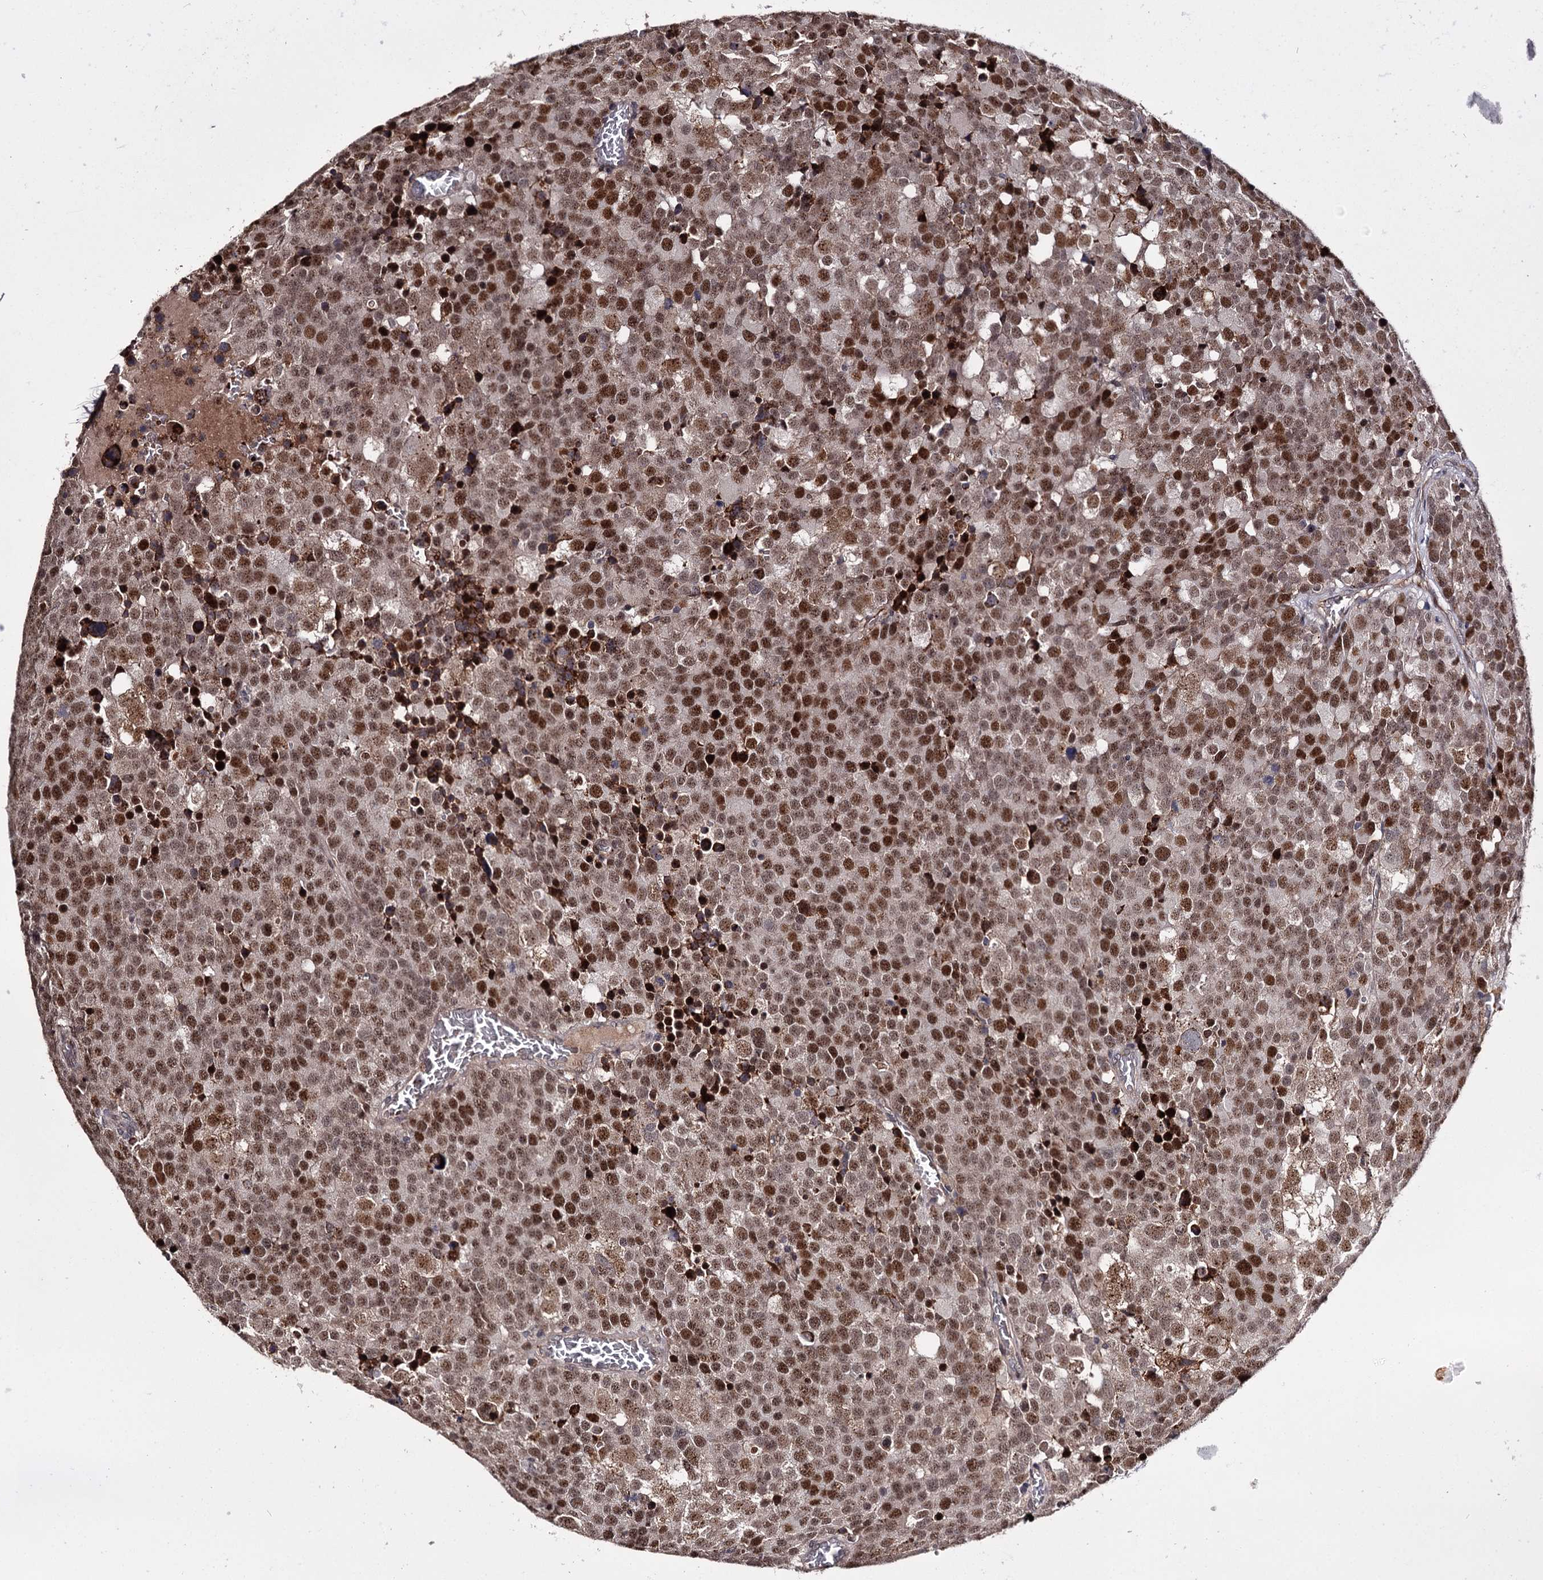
{"staining": {"intensity": "moderate", "quantity": ">75%", "location": "nuclear"}, "tissue": "testis cancer", "cell_type": "Tumor cells", "image_type": "cancer", "snomed": [{"axis": "morphology", "description": "Seminoma, NOS"}, {"axis": "topography", "description": "Testis"}], "caption": "Testis cancer stained with immunohistochemistry (IHC) shows moderate nuclear positivity in approximately >75% of tumor cells. Using DAB (3,3'-diaminobenzidine) (brown) and hematoxylin (blue) stains, captured at high magnification using brightfield microscopy.", "gene": "RNF44", "patient": {"sex": "male", "age": 71}}